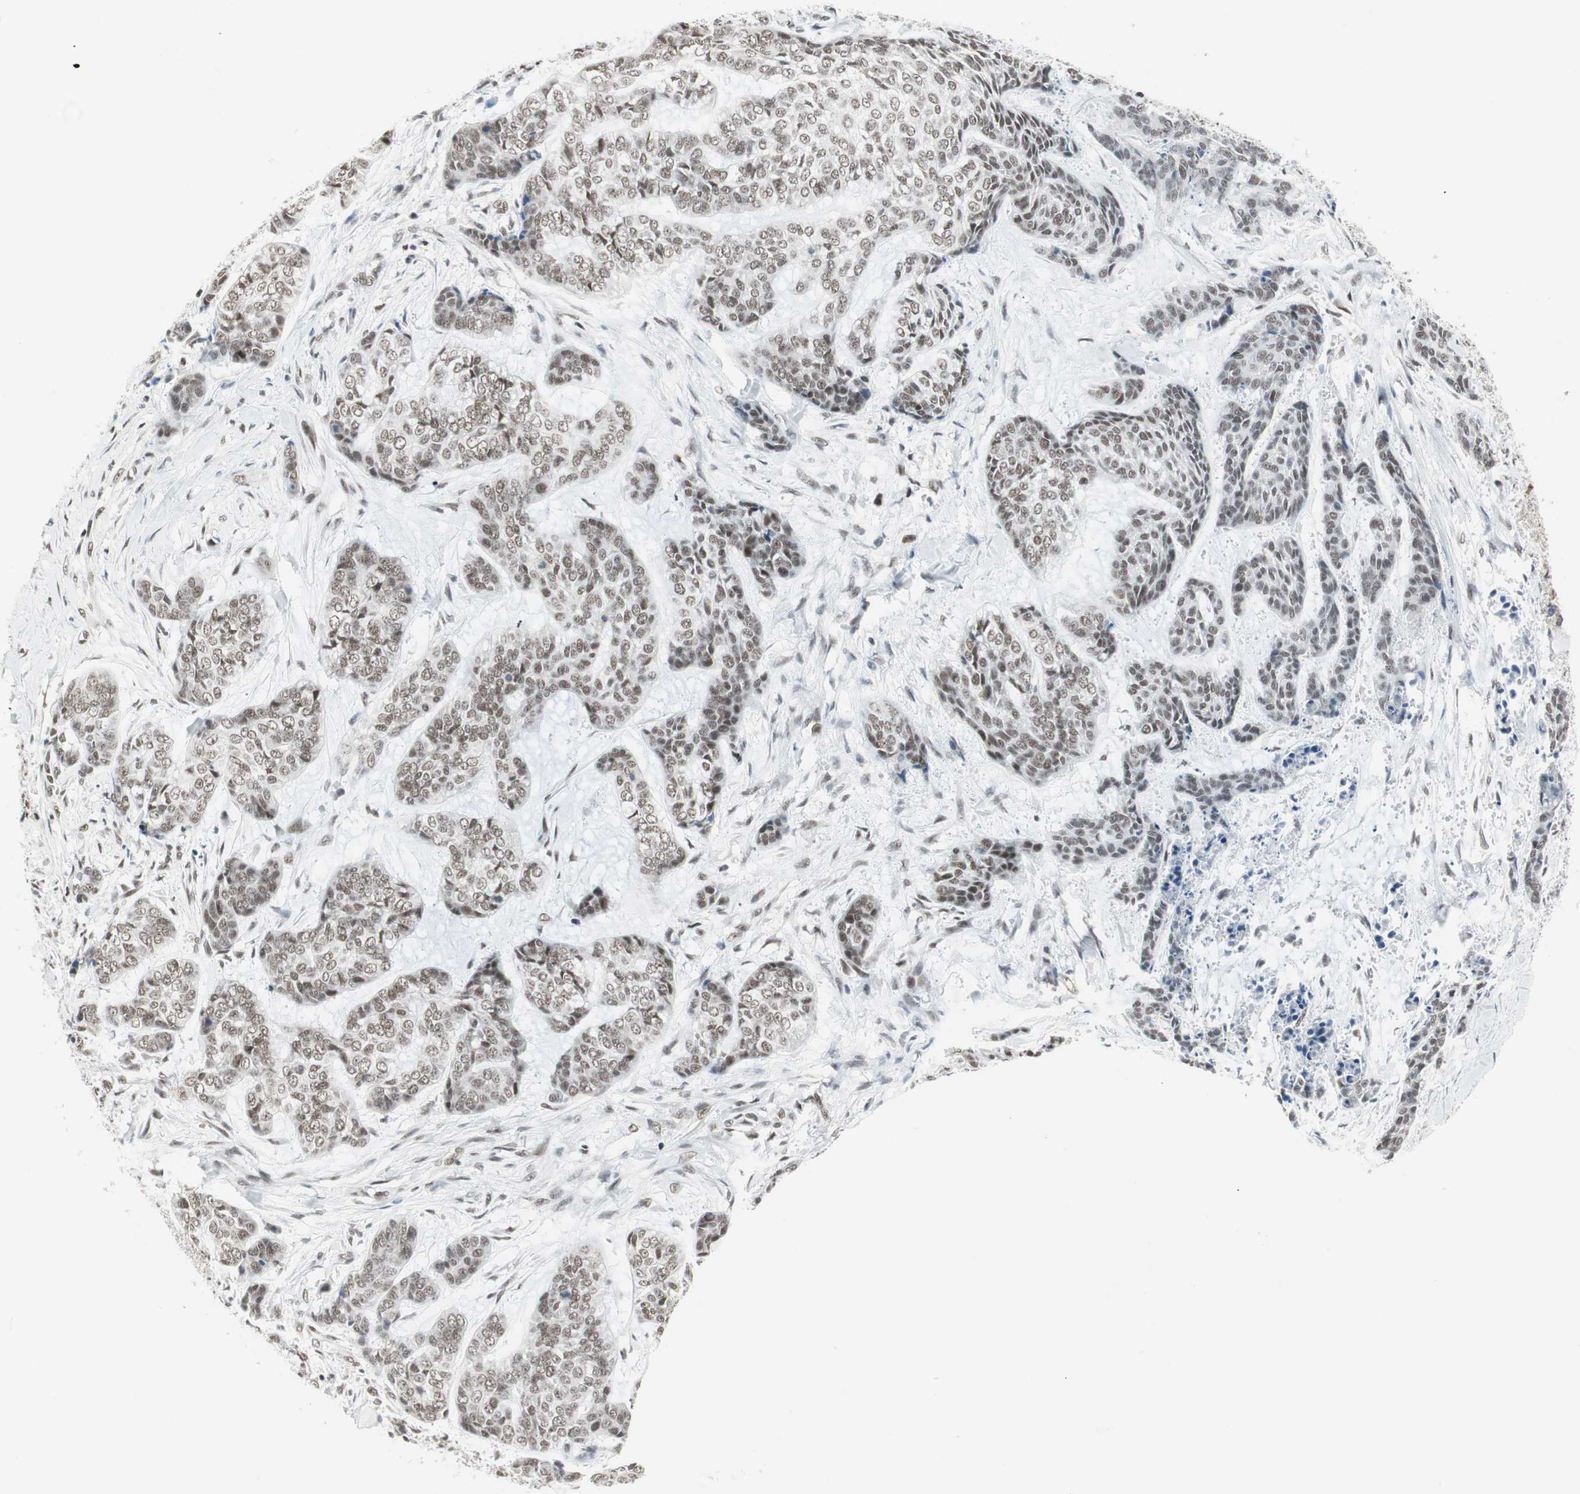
{"staining": {"intensity": "moderate", "quantity": ">75%", "location": "nuclear"}, "tissue": "skin cancer", "cell_type": "Tumor cells", "image_type": "cancer", "snomed": [{"axis": "morphology", "description": "Basal cell carcinoma"}, {"axis": "topography", "description": "Skin"}], "caption": "Immunohistochemistry staining of skin cancer, which displays medium levels of moderate nuclear expression in about >75% of tumor cells indicating moderate nuclear protein positivity. The staining was performed using DAB (3,3'-diaminobenzidine) (brown) for protein detection and nuclei were counterstained in hematoxylin (blue).", "gene": "RTF1", "patient": {"sex": "female", "age": 64}}